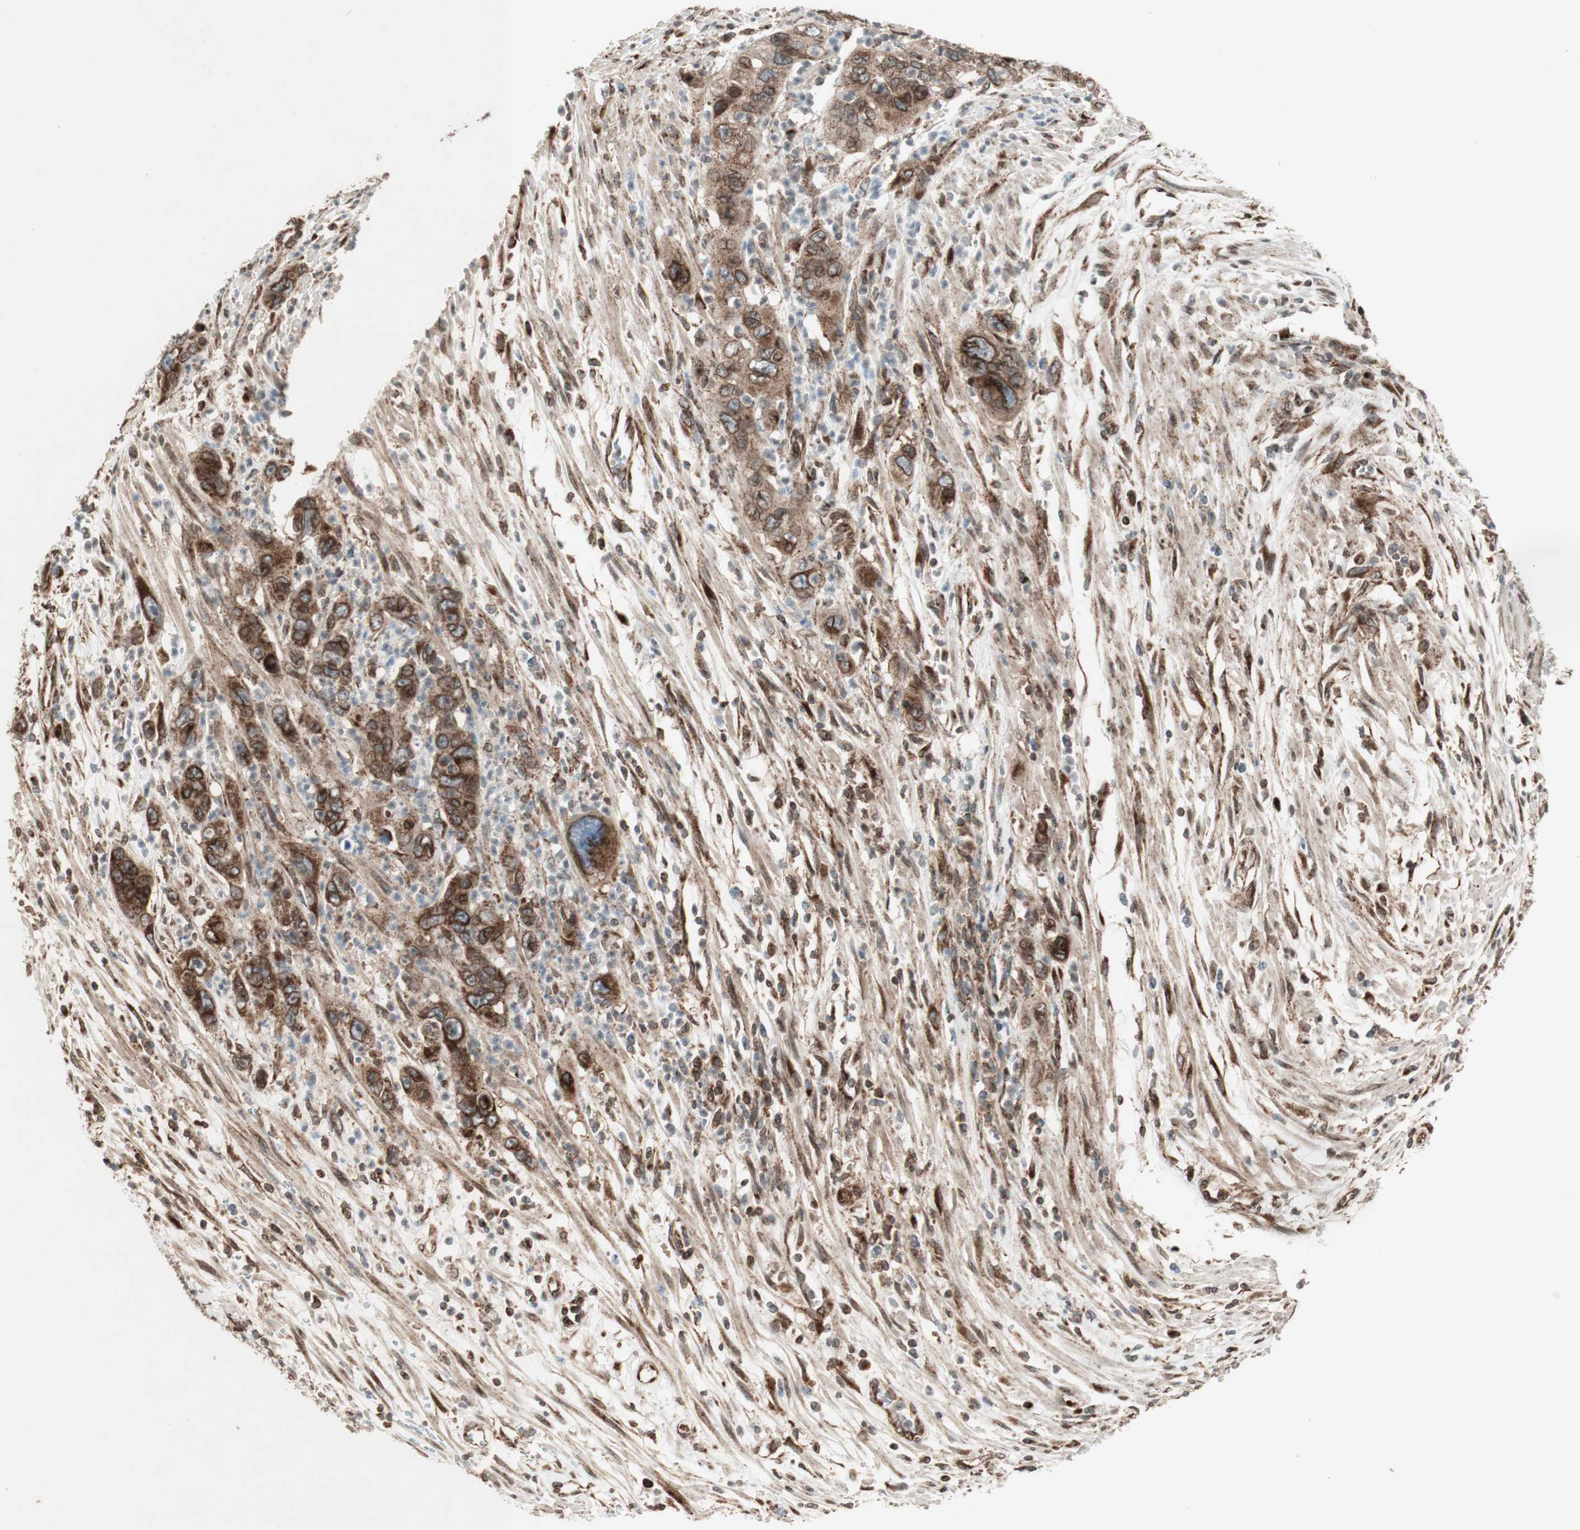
{"staining": {"intensity": "strong", "quantity": ">75%", "location": "cytoplasmic/membranous,nuclear"}, "tissue": "pancreatic cancer", "cell_type": "Tumor cells", "image_type": "cancer", "snomed": [{"axis": "morphology", "description": "Adenocarcinoma, NOS"}, {"axis": "topography", "description": "Pancreas"}], "caption": "Human pancreatic cancer (adenocarcinoma) stained for a protein (brown) exhibits strong cytoplasmic/membranous and nuclear positive expression in about >75% of tumor cells.", "gene": "NUP62", "patient": {"sex": "female", "age": 71}}